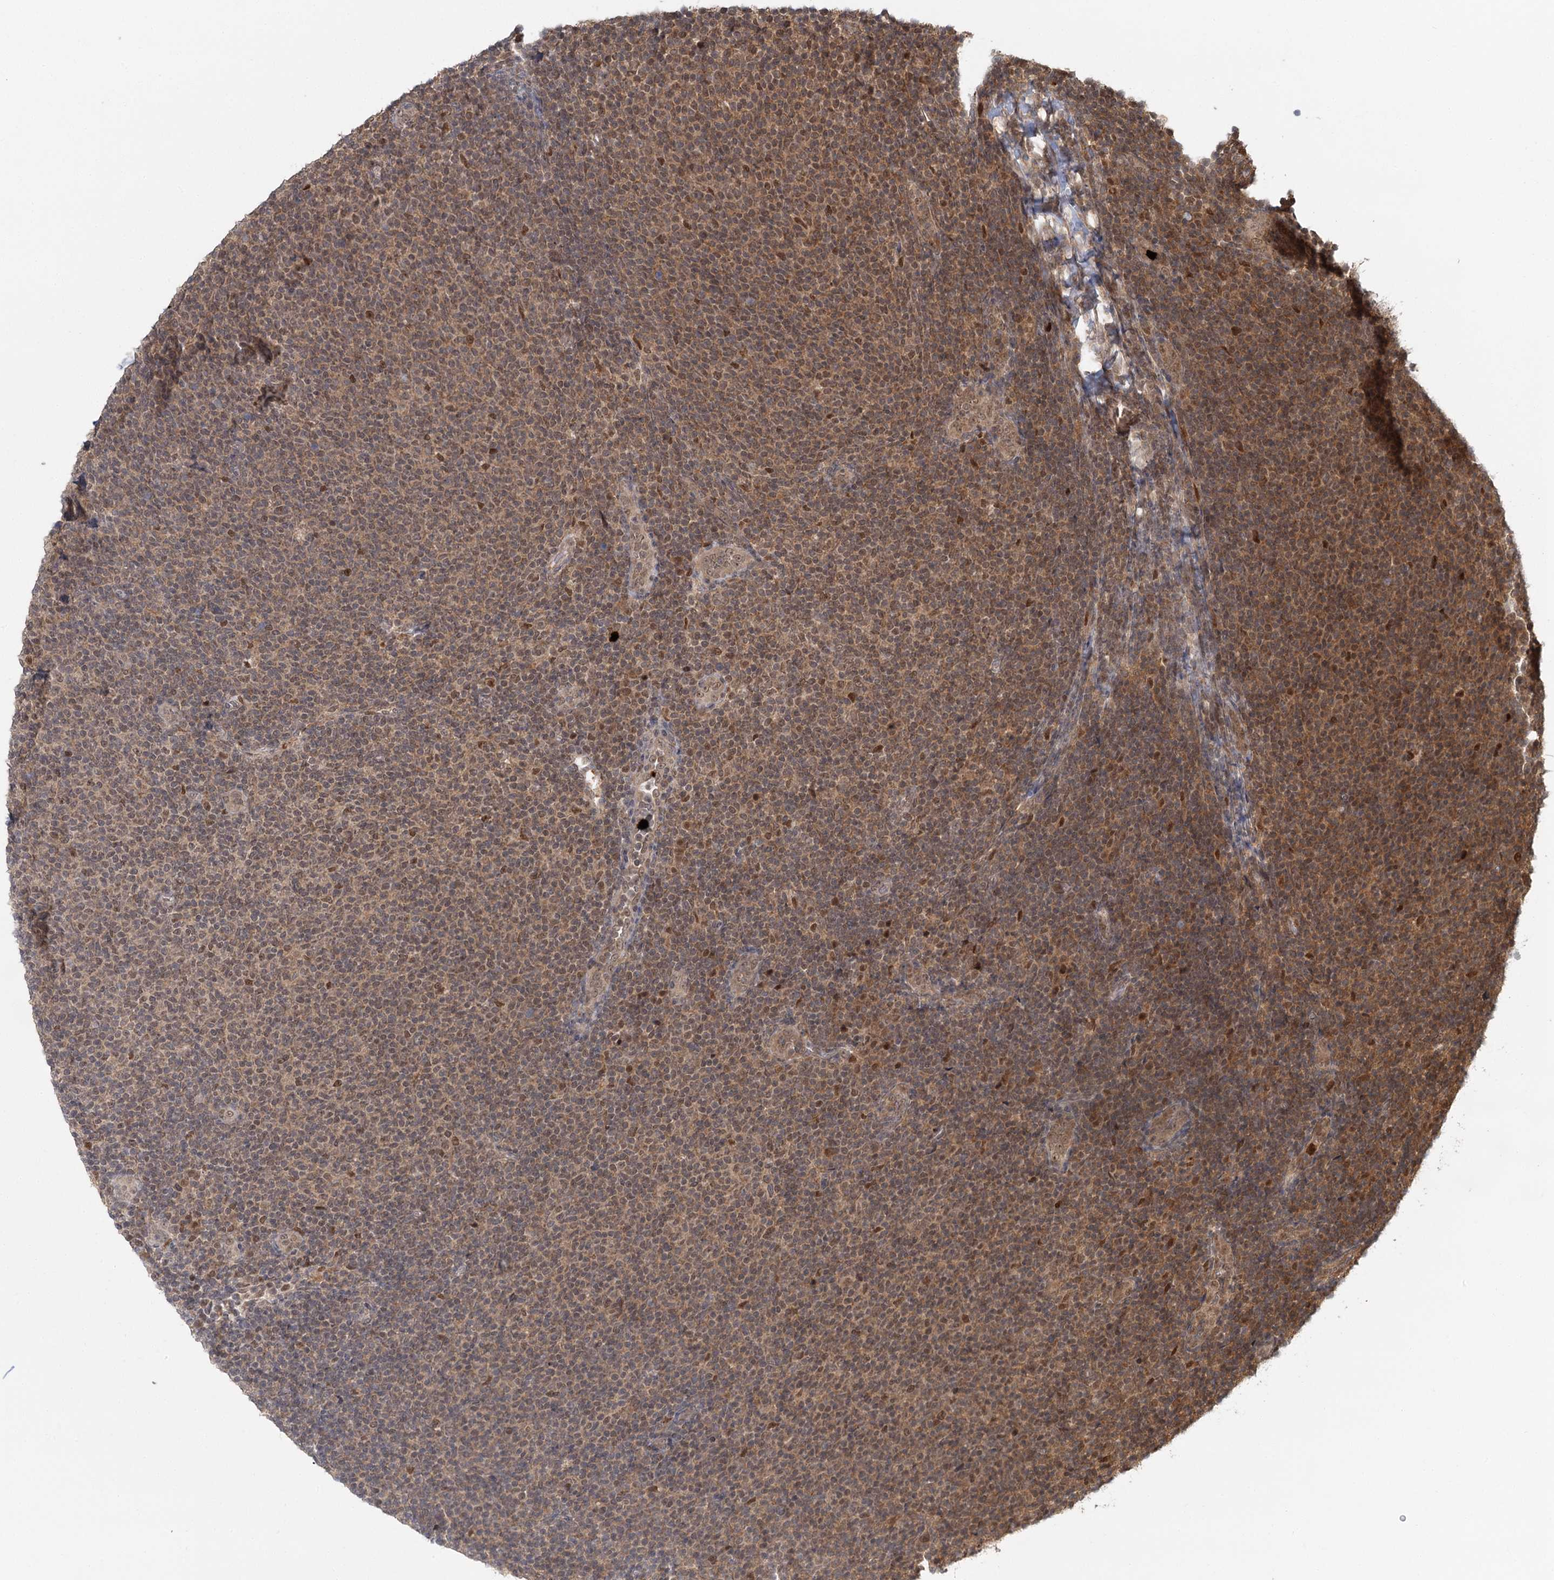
{"staining": {"intensity": "weak", "quantity": "<25%", "location": "cytoplasmic/membranous,nuclear"}, "tissue": "lymphoma", "cell_type": "Tumor cells", "image_type": "cancer", "snomed": [{"axis": "morphology", "description": "Malignant lymphoma, non-Hodgkin's type, Low grade"}, {"axis": "topography", "description": "Lymph node"}], "caption": "Tumor cells are negative for protein expression in human lymphoma.", "gene": "N6AMT1", "patient": {"sex": "male", "age": 66}}